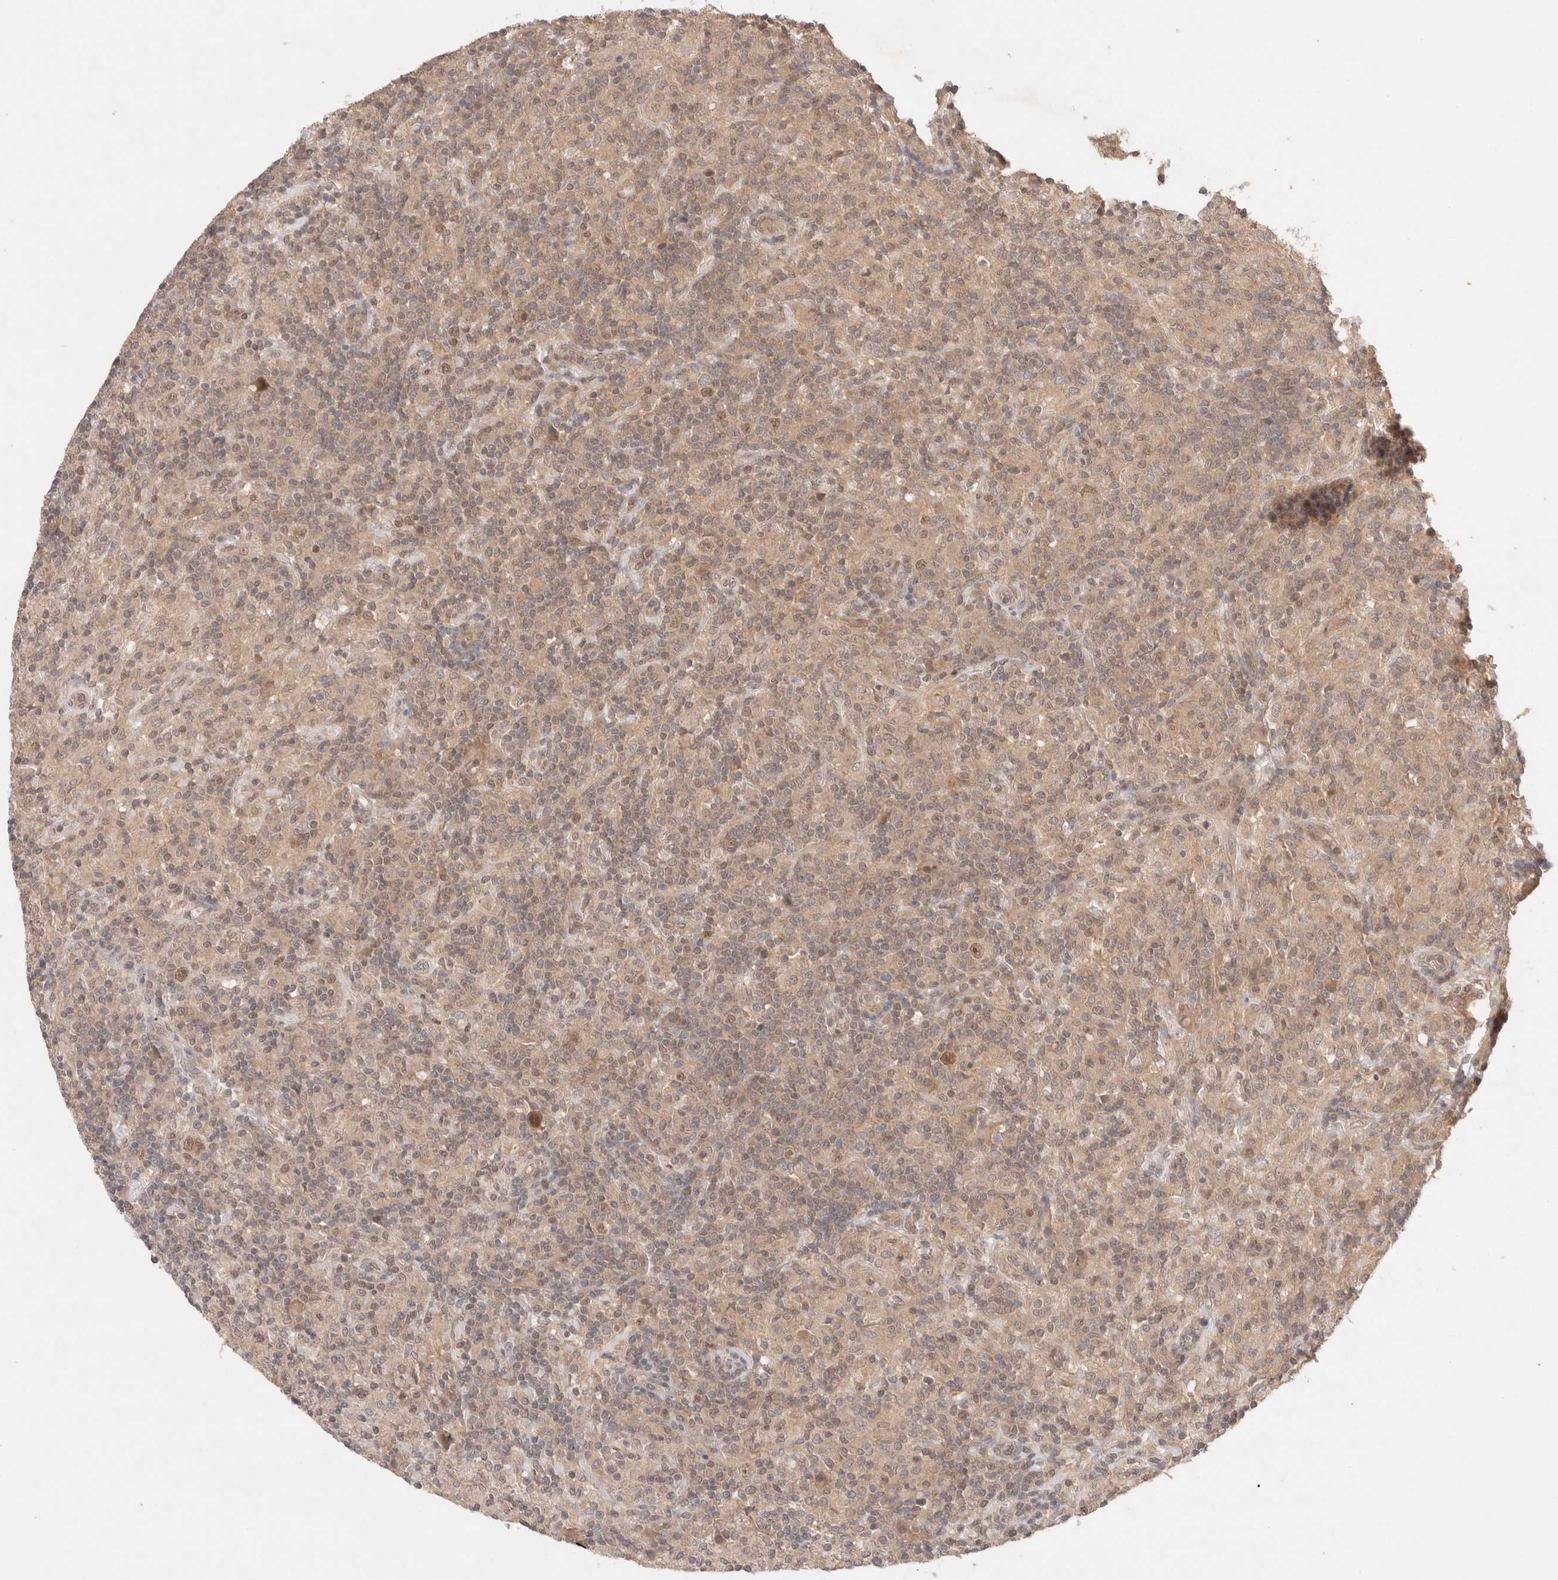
{"staining": {"intensity": "moderate", "quantity": ">75%", "location": "nuclear"}, "tissue": "lymphoma", "cell_type": "Tumor cells", "image_type": "cancer", "snomed": [{"axis": "morphology", "description": "Hodgkin's disease, NOS"}, {"axis": "topography", "description": "Lymph node"}], "caption": "Lymphoma stained for a protein reveals moderate nuclear positivity in tumor cells.", "gene": "CARNMT1", "patient": {"sex": "male", "age": 70}}